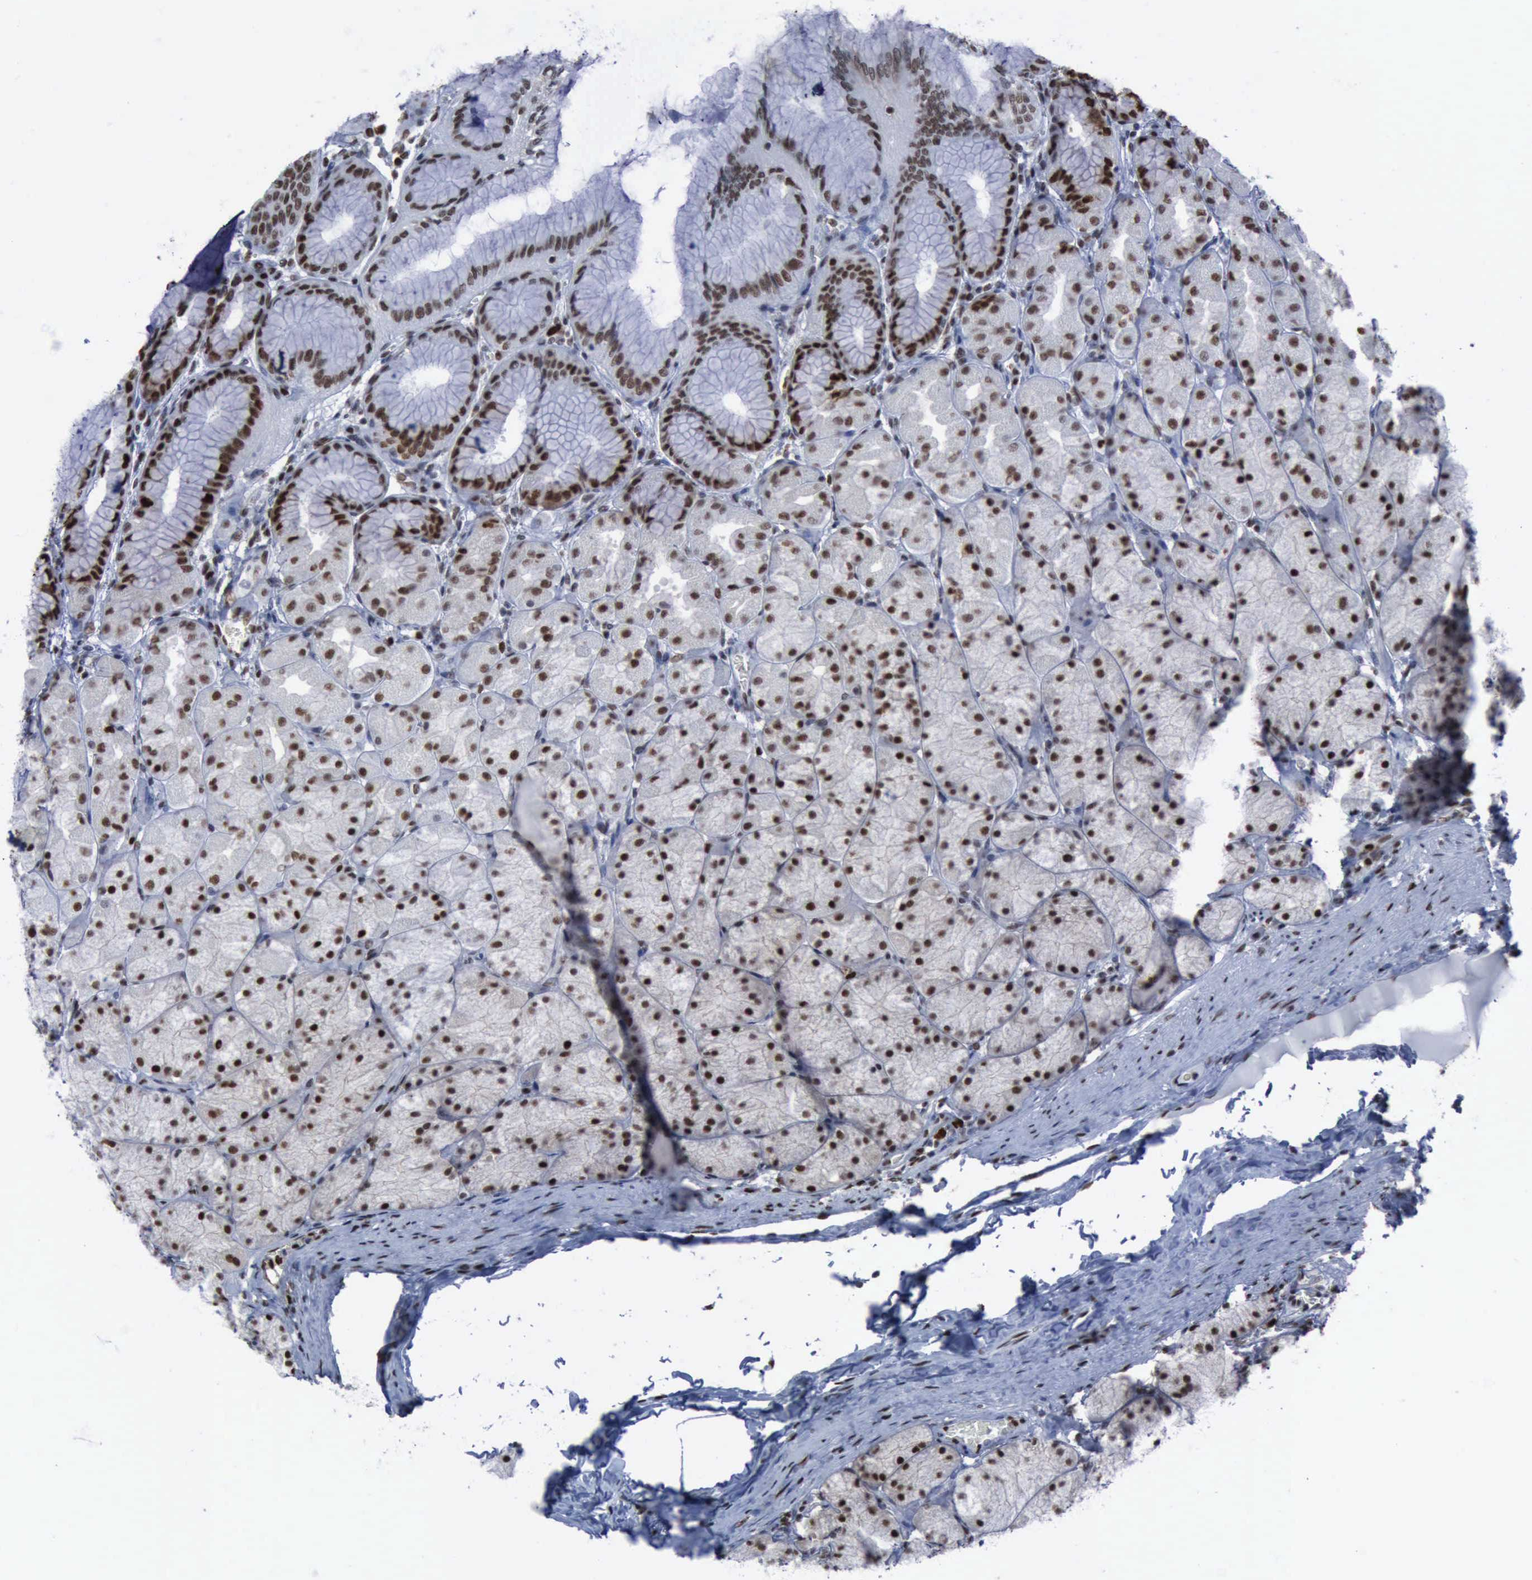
{"staining": {"intensity": "strong", "quantity": "25%-75%", "location": "nuclear"}, "tissue": "stomach", "cell_type": "Glandular cells", "image_type": "normal", "snomed": [{"axis": "morphology", "description": "Normal tissue, NOS"}, {"axis": "topography", "description": "Stomach, upper"}], "caption": "Immunohistochemistry (IHC) image of benign stomach: stomach stained using IHC demonstrates high levels of strong protein expression localized specifically in the nuclear of glandular cells, appearing as a nuclear brown color.", "gene": "PCNA", "patient": {"sex": "female", "age": 56}}